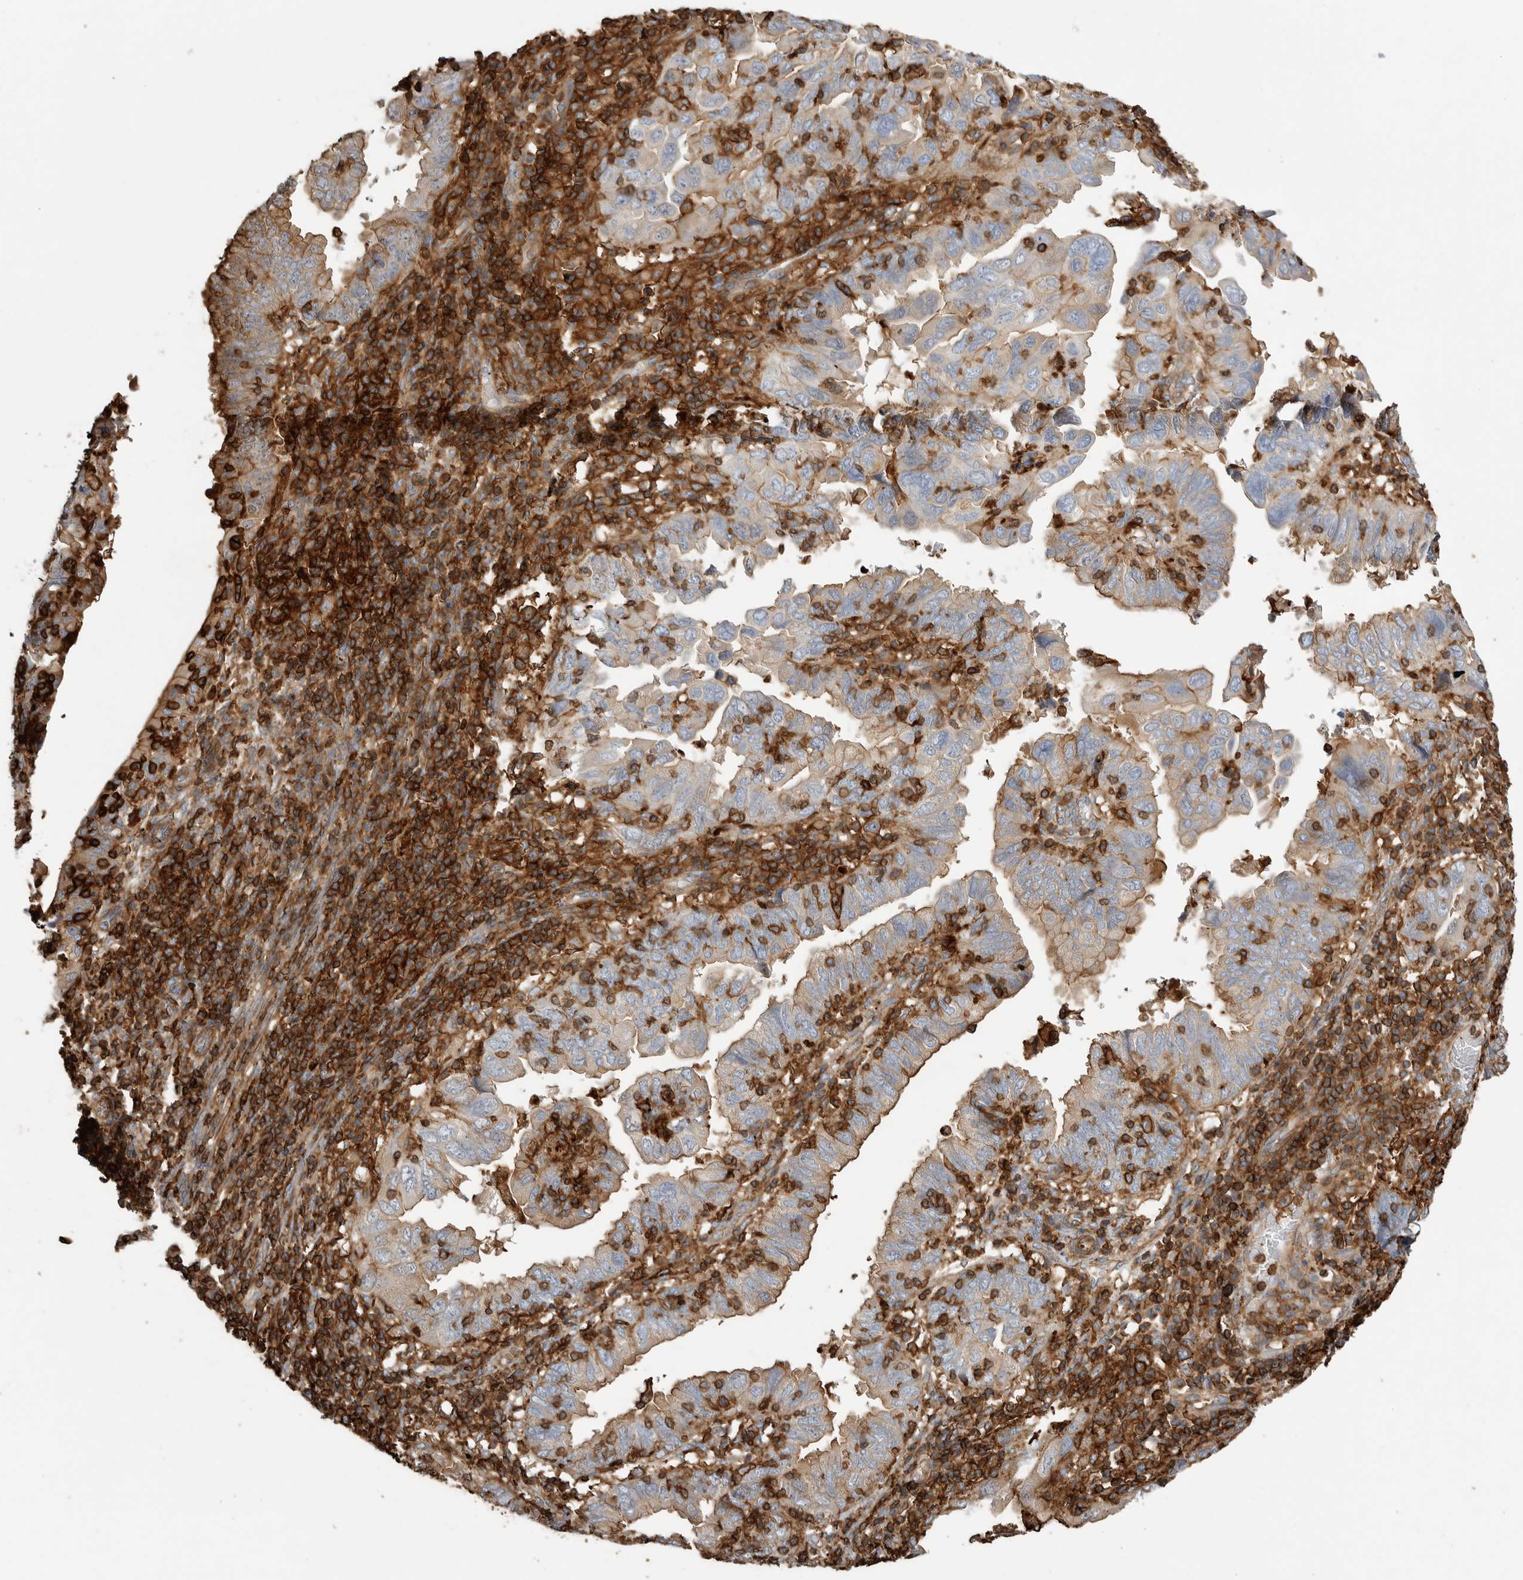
{"staining": {"intensity": "moderate", "quantity": "<25%", "location": "cytoplasmic/membranous"}, "tissue": "endometrial cancer", "cell_type": "Tumor cells", "image_type": "cancer", "snomed": [{"axis": "morphology", "description": "Adenocarcinoma, NOS"}, {"axis": "topography", "description": "Uterus"}], "caption": "Immunohistochemical staining of human endometrial cancer exhibits low levels of moderate cytoplasmic/membranous protein expression in approximately <25% of tumor cells.", "gene": "GPER1", "patient": {"sex": "female", "age": 77}}